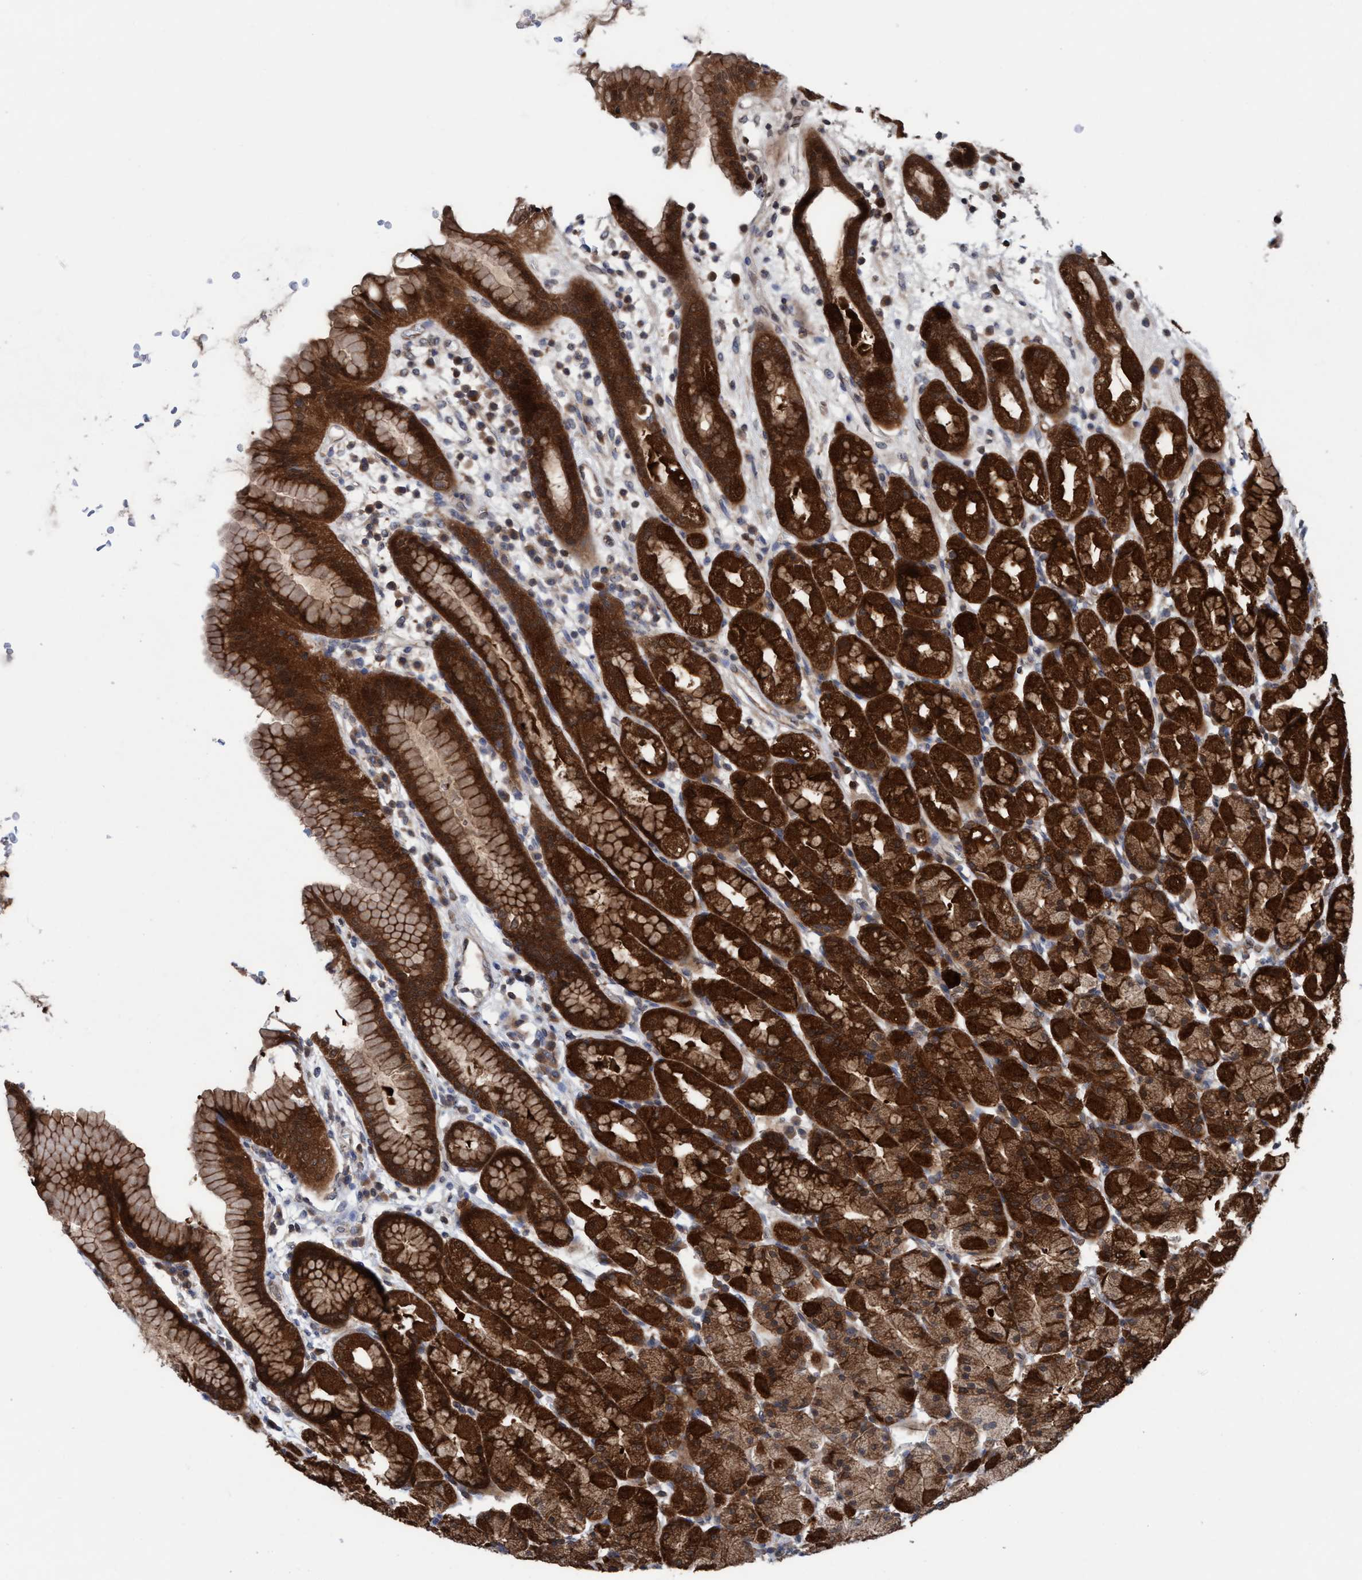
{"staining": {"intensity": "strong", "quantity": ">75%", "location": "cytoplasmic/membranous"}, "tissue": "stomach", "cell_type": "Glandular cells", "image_type": "normal", "snomed": [{"axis": "morphology", "description": "Normal tissue, NOS"}, {"axis": "topography", "description": "Stomach, upper"}], "caption": "High-power microscopy captured an immunohistochemistry (IHC) image of benign stomach, revealing strong cytoplasmic/membranous staining in approximately >75% of glandular cells. The staining was performed using DAB, with brown indicating positive protein expression. Nuclei are stained blue with hematoxylin.", "gene": "GLOD4", "patient": {"sex": "male", "age": 68}}